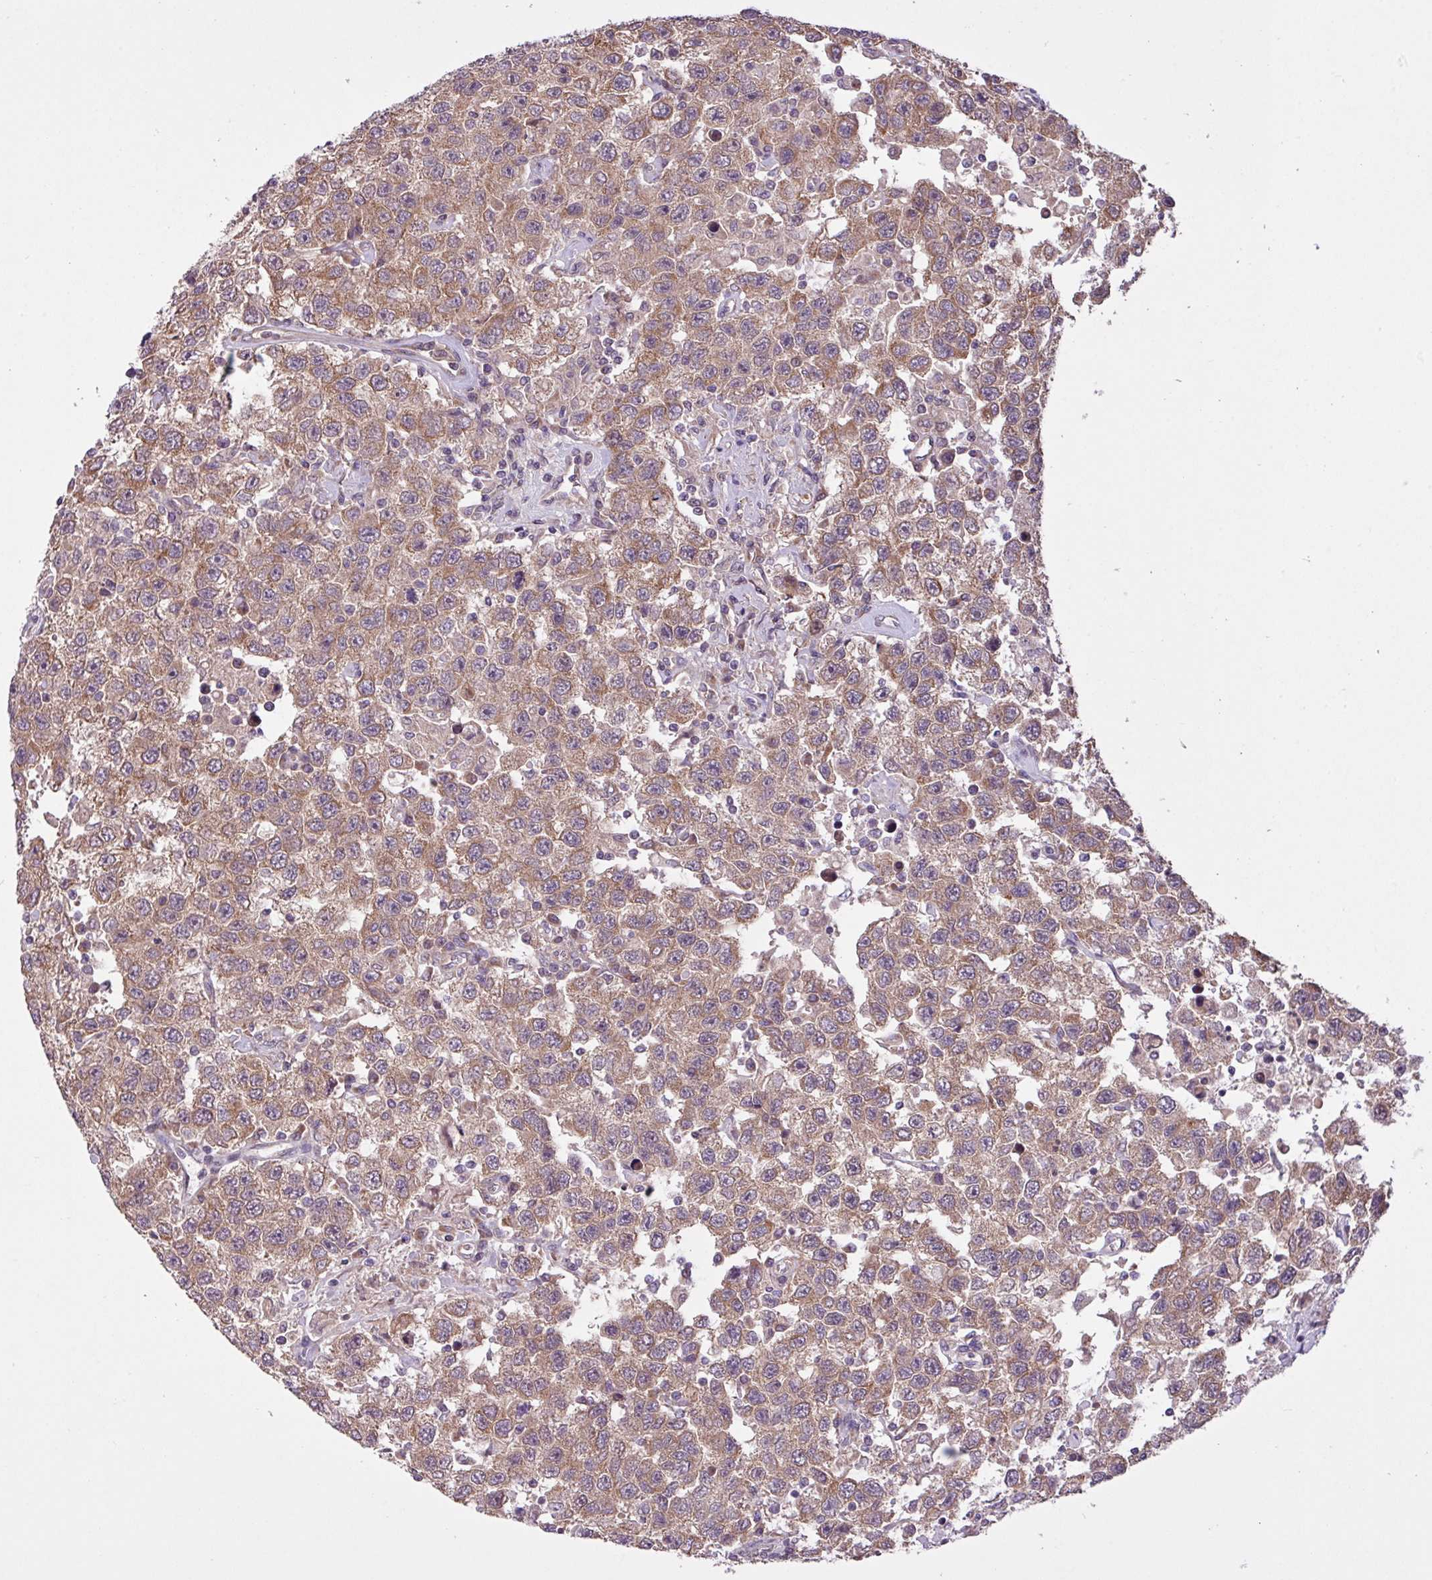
{"staining": {"intensity": "moderate", "quantity": ">75%", "location": "cytoplasmic/membranous"}, "tissue": "testis cancer", "cell_type": "Tumor cells", "image_type": "cancer", "snomed": [{"axis": "morphology", "description": "Seminoma, NOS"}, {"axis": "topography", "description": "Testis"}], "caption": "Immunohistochemical staining of testis seminoma shows medium levels of moderate cytoplasmic/membranous expression in approximately >75% of tumor cells.", "gene": "TIMM10B", "patient": {"sex": "male", "age": 41}}